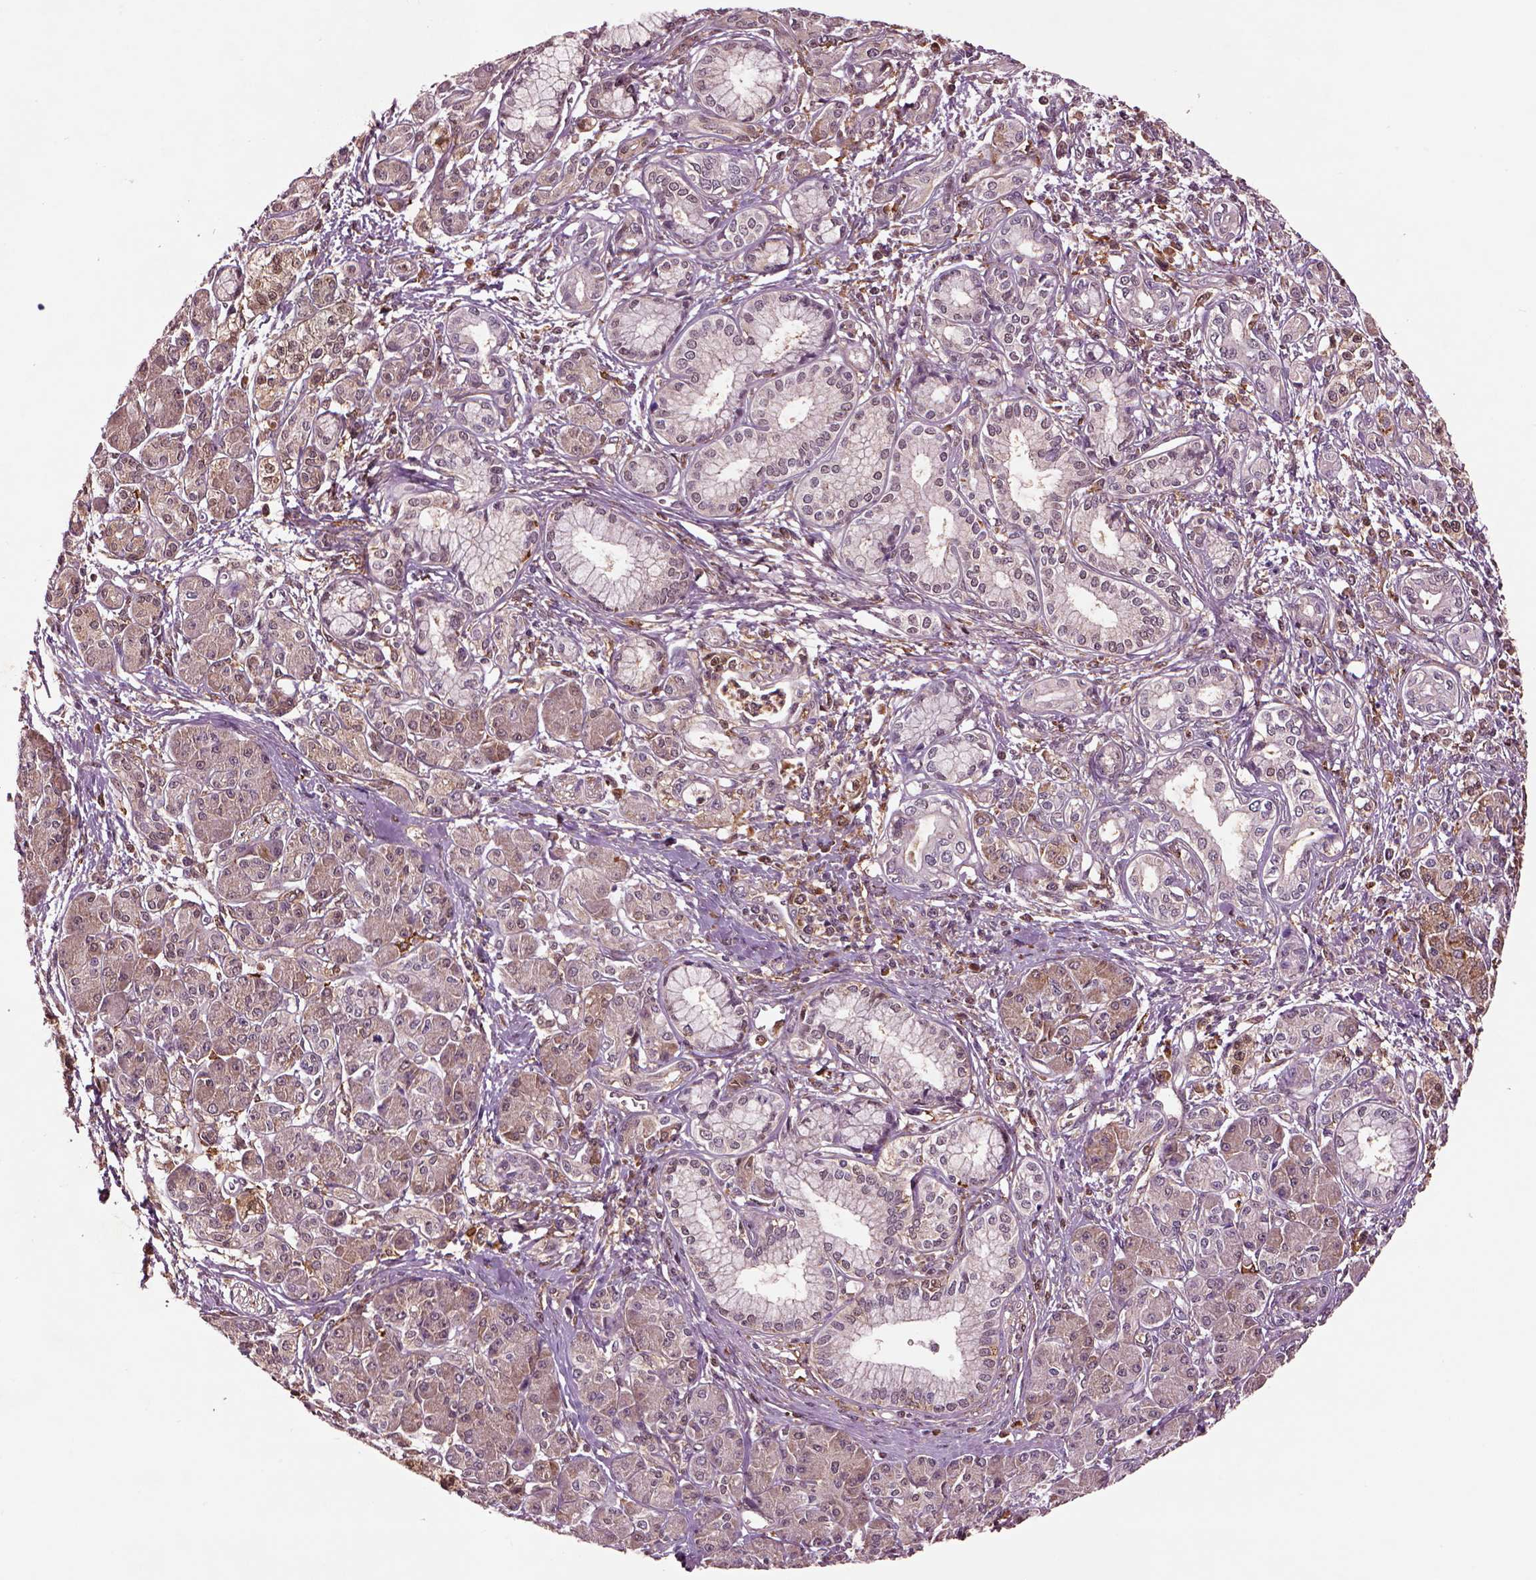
{"staining": {"intensity": "negative", "quantity": "none", "location": "none"}, "tissue": "pancreatic cancer", "cell_type": "Tumor cells", "image_type": "cancer", "snomed": [{"axis": "morphology", "description": "Adenocarcinoma, NOS"}, {"axis": "topography", "description": "Pancreas"}], "caption": "Immunohistochemistry image of neoplastic tissue: human pancreatic cancer stained with DAB shows no significant protein positivity in tumor cells.", "gene": "MDP1", "patient": {"sex": "male", "age": 70}}